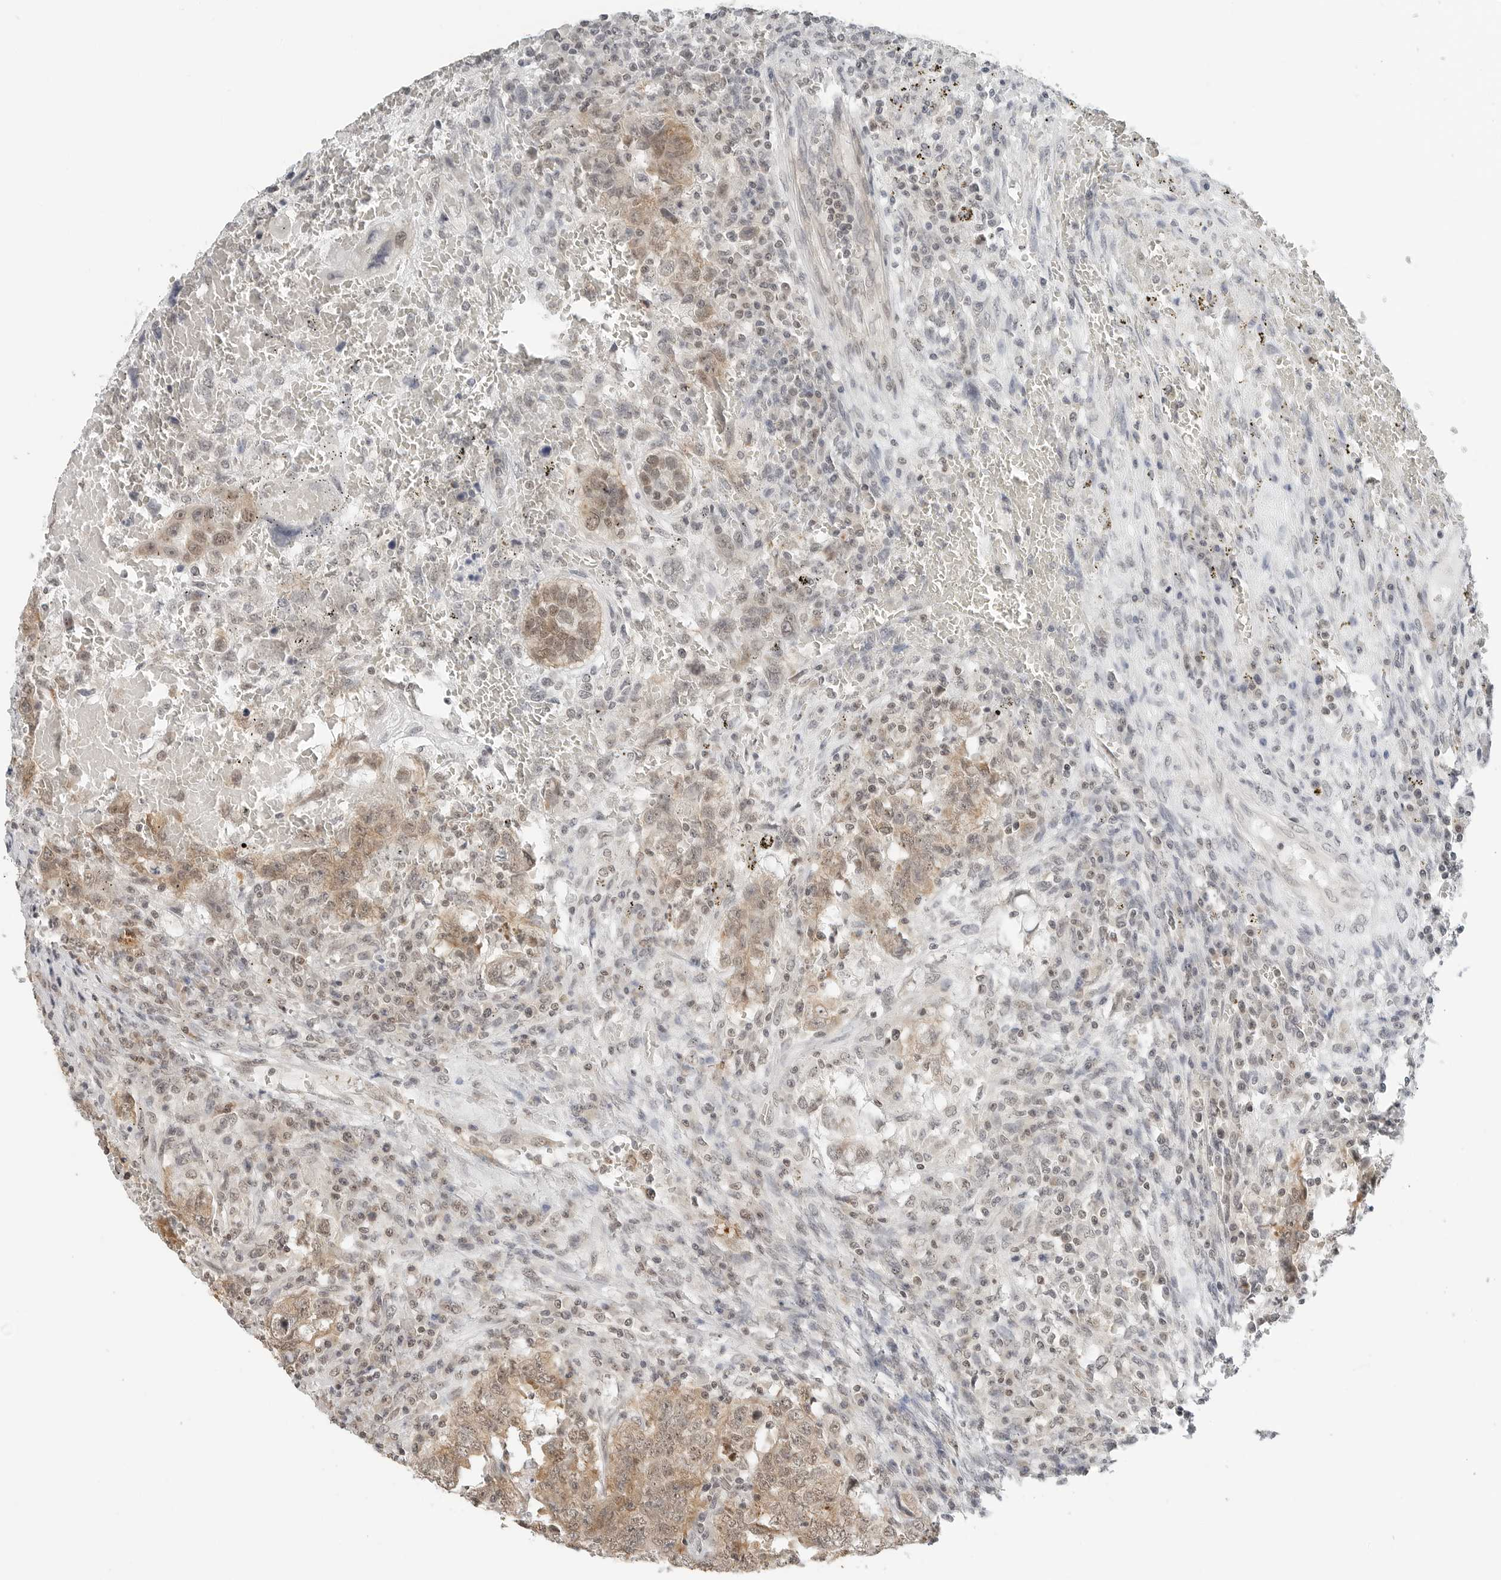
{"staining": {"intensity": "weak", "quantity": ">75%", "location": "cytoplasmic/membranous,nuclear"}, "tissue": "testis cancer", "cell_type": "Tumor cells", "image_type": "cancer", "snomed": [{"axis": "morphology", "description": "Carcinoma, Embryonal, NOS"}, {"axis": "topography", "description": "Testis"}], "caption": "Tumor cells show low levels of weak cytoplasmic/membranous and nuclear positivity in approximately >75% of cells in human testis cancer.", "gene": "METAP1", "patient": {"sex": "male", "age": 26}}